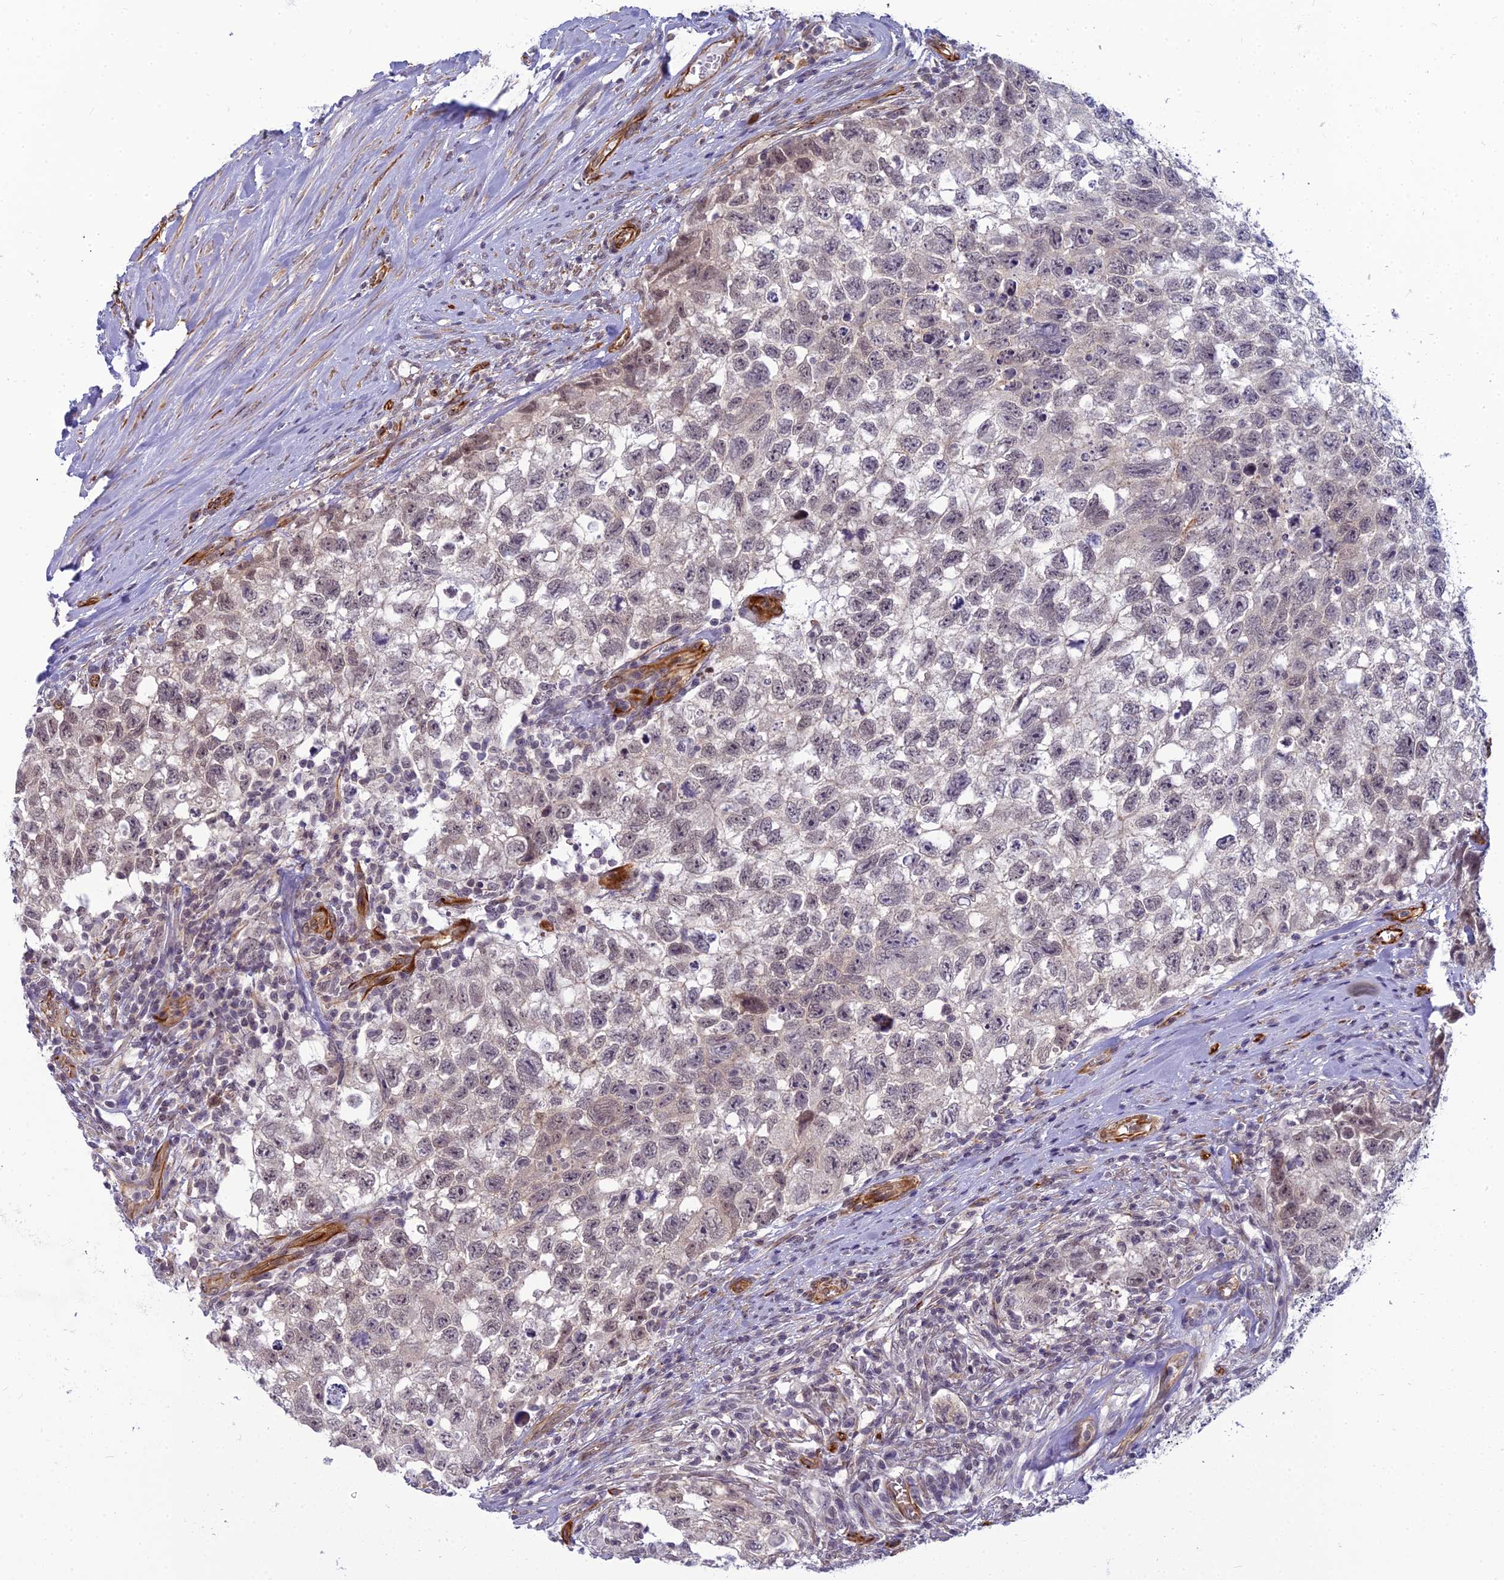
{"staining": {"intensity": "weak", "quantity": "25%-75%", "location": "nuclear"}, "tissue": "testis cancer", "cell_type": "Tumor cells", "image_type": "cancer", "snomed": [{"axis": "morphology", "description": "Seminoma, NOS"}, {"axis": "morphology", "description": "Carcinoma, Embryonal, NOS"}, {"axis": "topography", "description": "Testis"}], "caption": "About 25%-75% of tumor cells in human testis cancer exhibit weak nuclear protein staining as visualized by brown immunohistochemical staining.", "gene": "RGL3", "patient": {"sex": "male", "age": 29}}